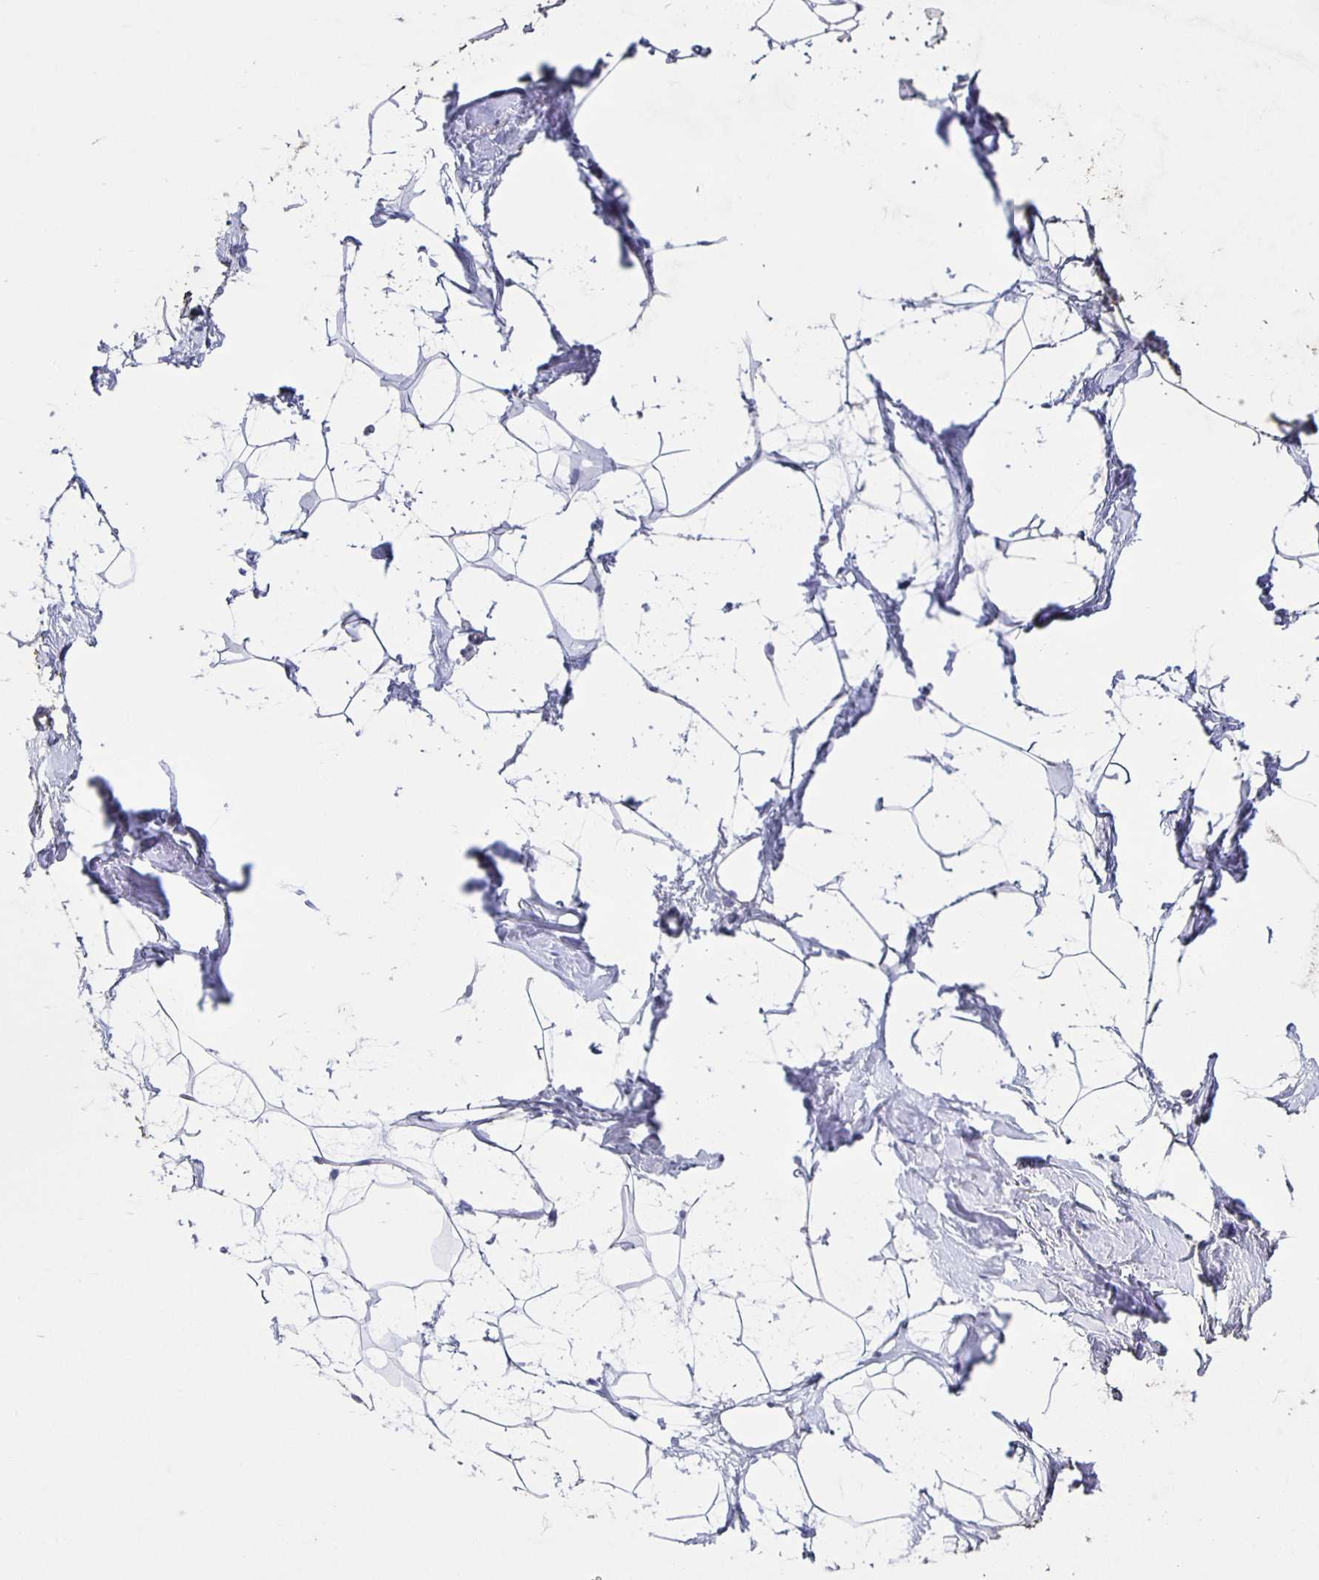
{"staining": {"intensity": "negative", "quantity": "none", "location": "none"}, "tissue": "breast", "cell_type": "Adipocytes", "image_type": "normal", "snomed": [{"axis": "morphology", "description": "Normal tissue, NOS"}, {"axis": "topography", "description": "Breast"}], "caption": "Breast was stained to show a protein in brown. There is no significant positivity in adipocytes. Brightfield microscopy of IHC stained with DAB (brown) and hematoxylin (blue), captured at high magnification.", "gene": "CARNS1", "patient": {"sex": "female", "age": 32}}